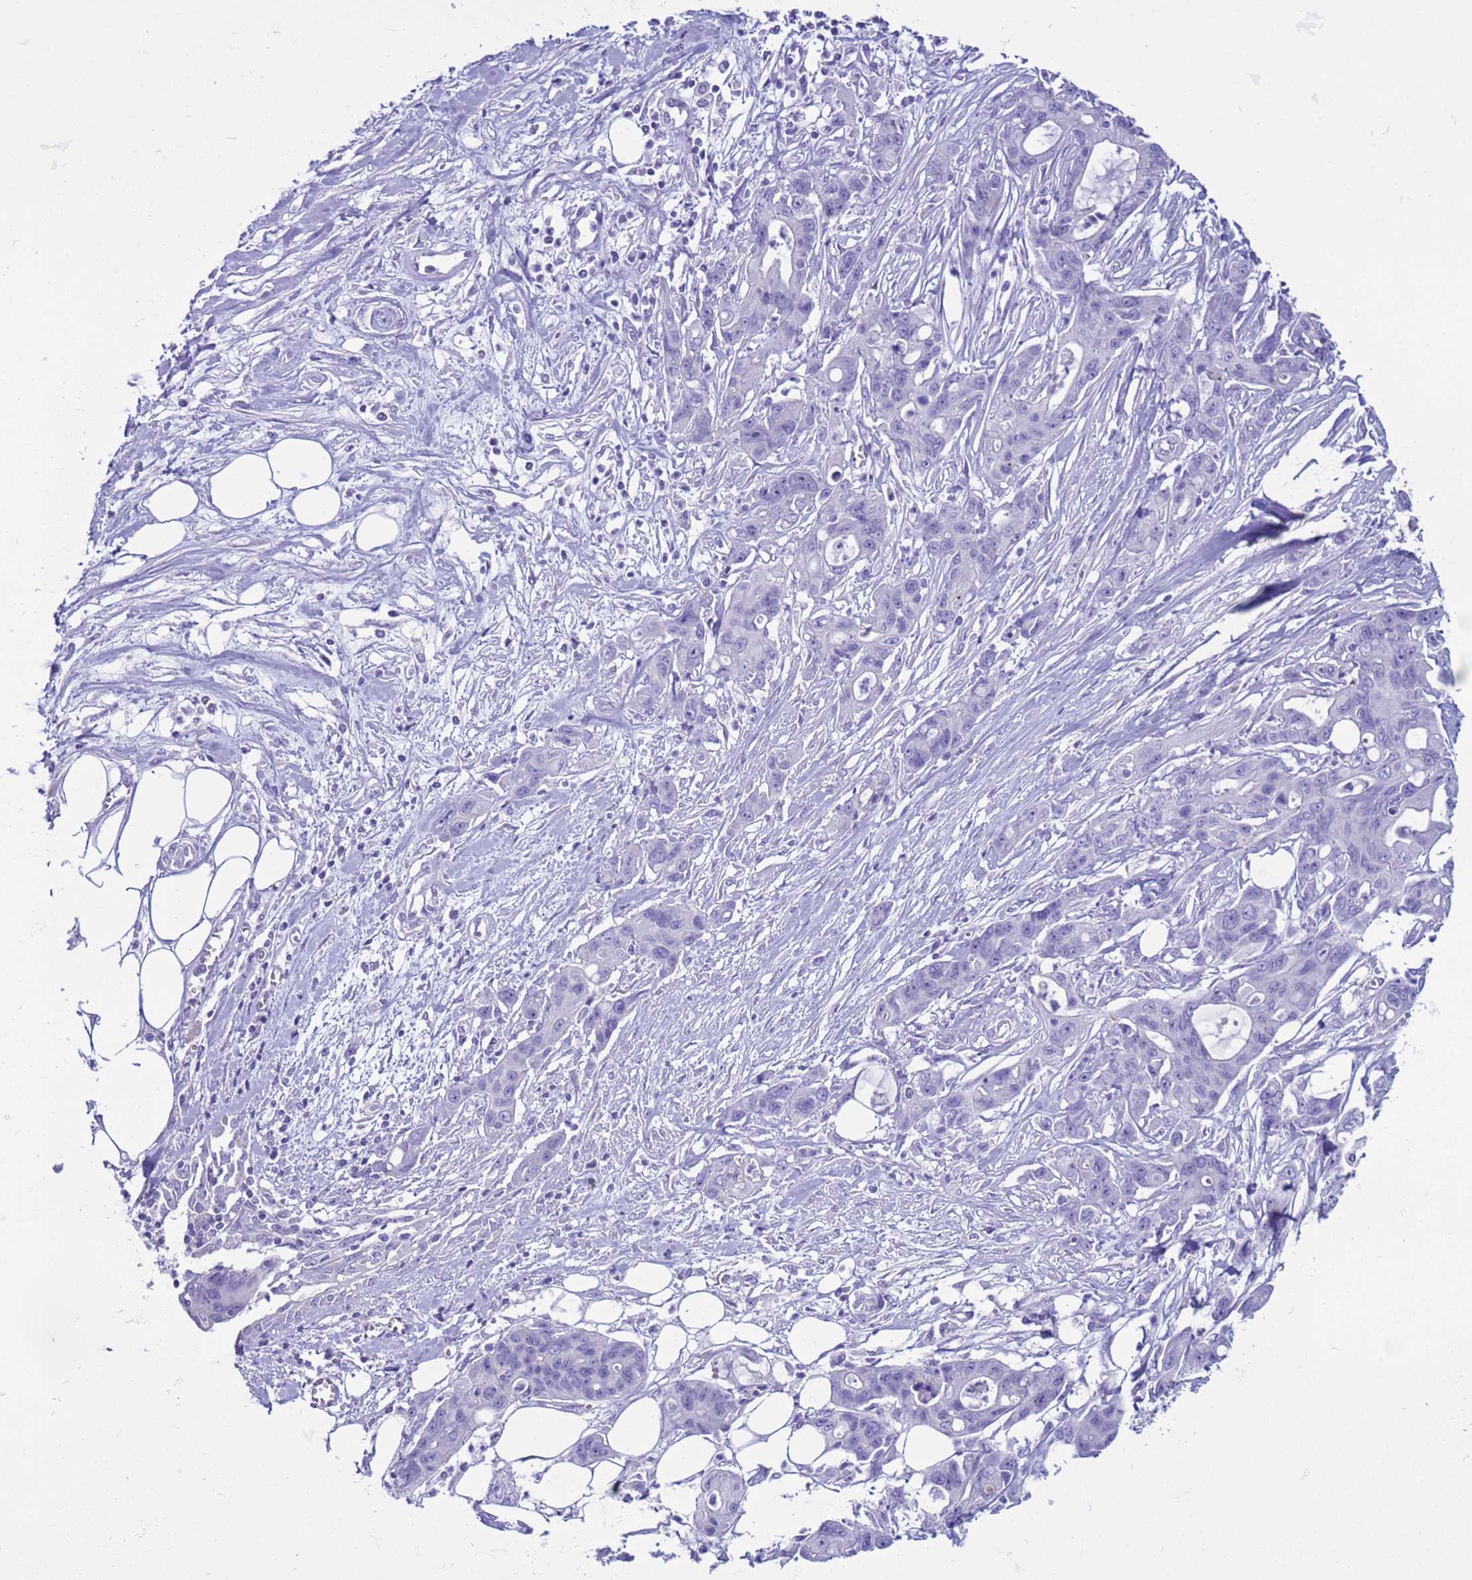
{"staining": {"intensity": "negative", "quantity": "none", "location": "none"}, "tissue": "ovarian cancer", "cell_type": "Tumor cells", "image_type": "cancer", "snomed": [{"axis": "morphology", "description": "Cystadenocarcinoma, mucinous, NOS"}, {"axis": "topography", "description": "Ovary"}], "caption": "Ovarian cancer was stained to show a protein in brown. There is no significant staining in tumor cells. Brightfield microscopy of immunohistochemistry (IHC) stained with DAB (3,3'-diaminobenzidine) (brown) and hematoxylin (blue), captured at high magnification.", "gene": "CST4", "patient": {"sex": "female", "age": 70}}